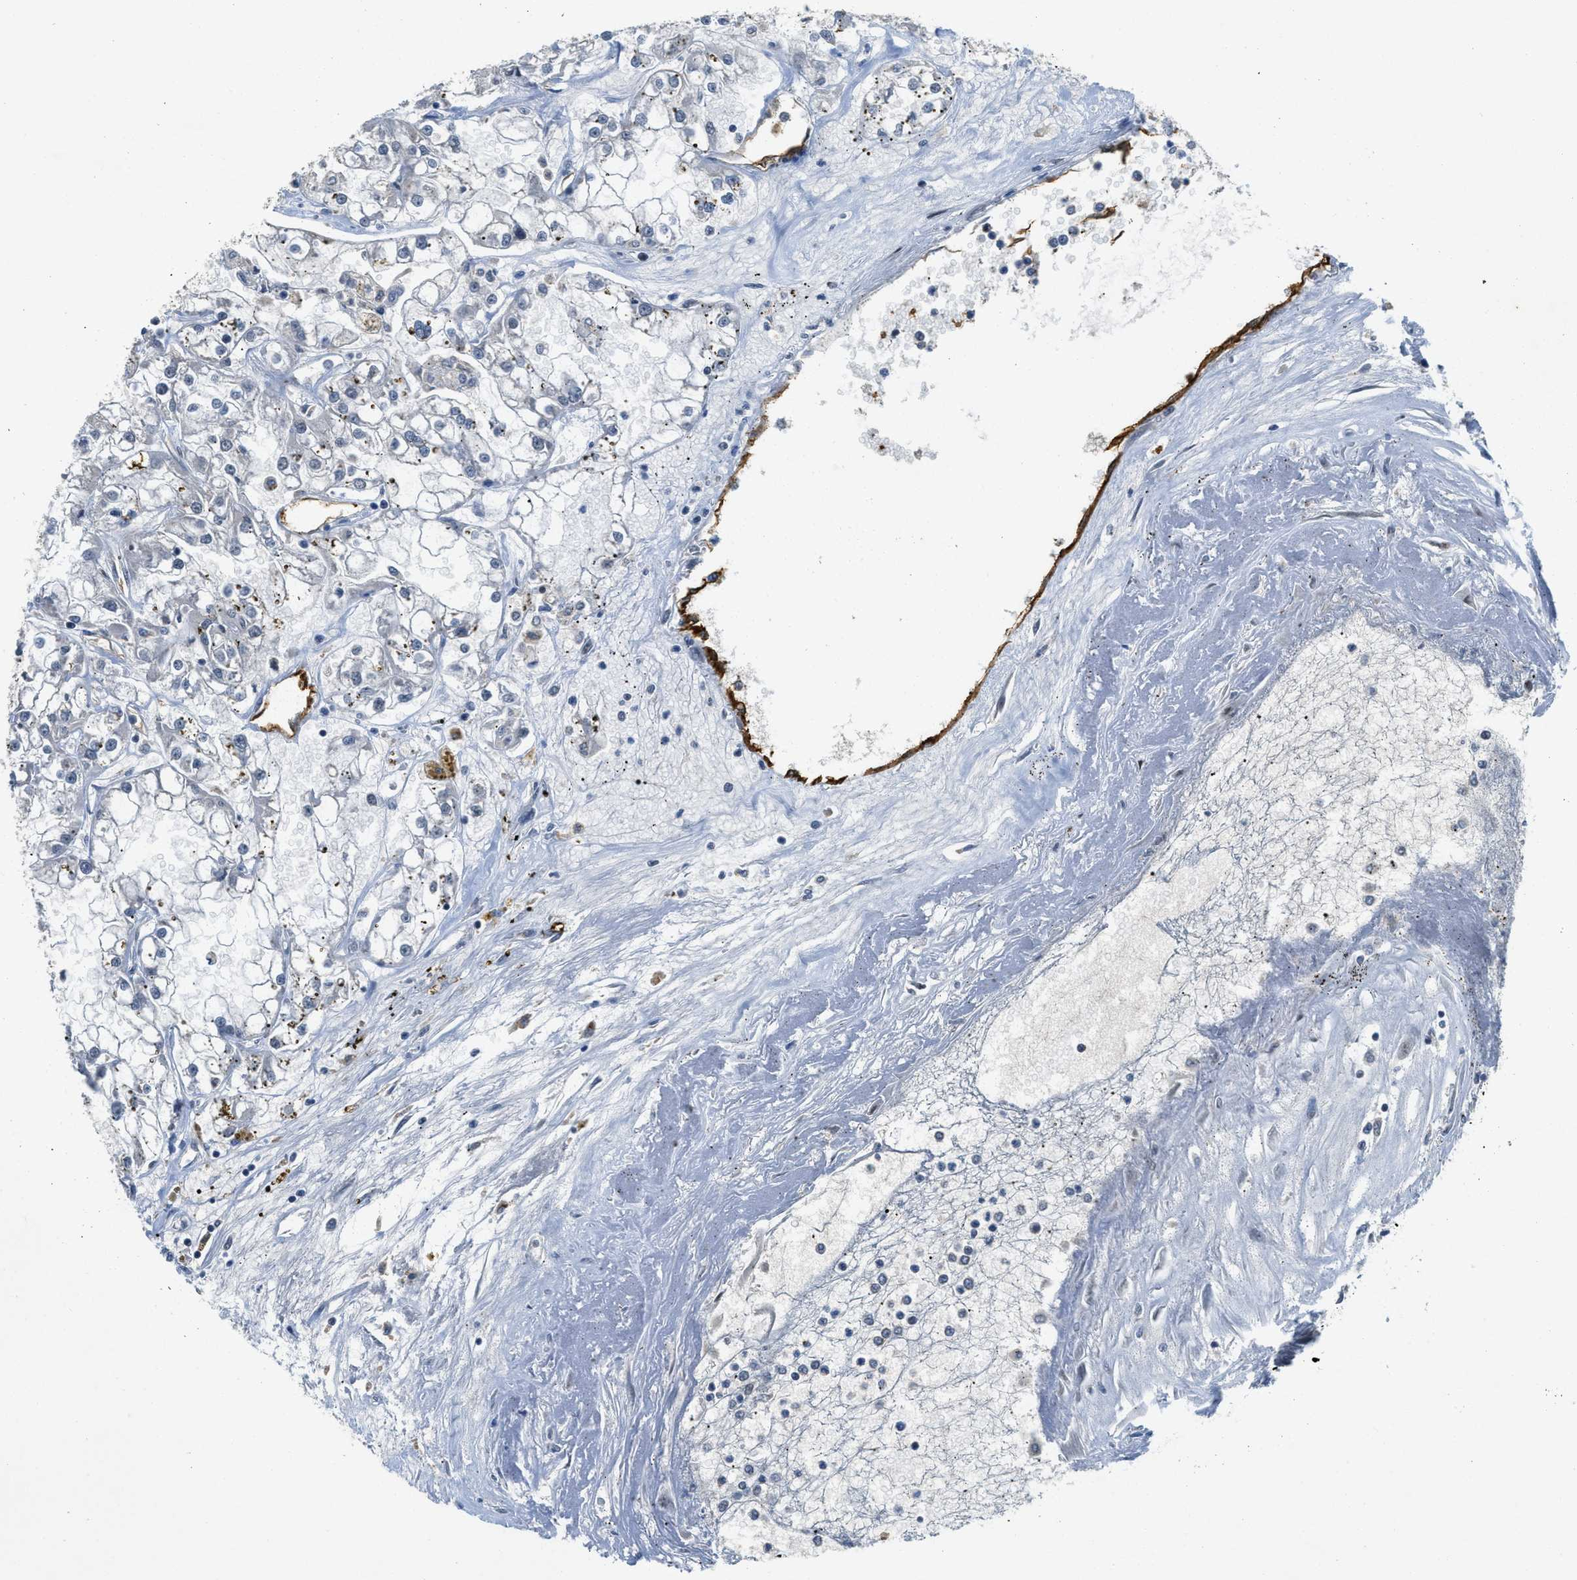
{"staining": {"intensity": "negative", "quantity": "none", "location": "none"}, "tissue": "renal cancer", "cell_type": "Tumor cells", "image_type": "cancer", "snomed": [{"axis": "morphology", "description": "Adenocarcinoma, NOS"}, {"axis": "topography", "description": "Kidney"}], "caption": "IHC of renal cancer displays no staining in tumor cells.", "gene": "SLCO2A1", "patient": {"sex": "female", "age": 52}}